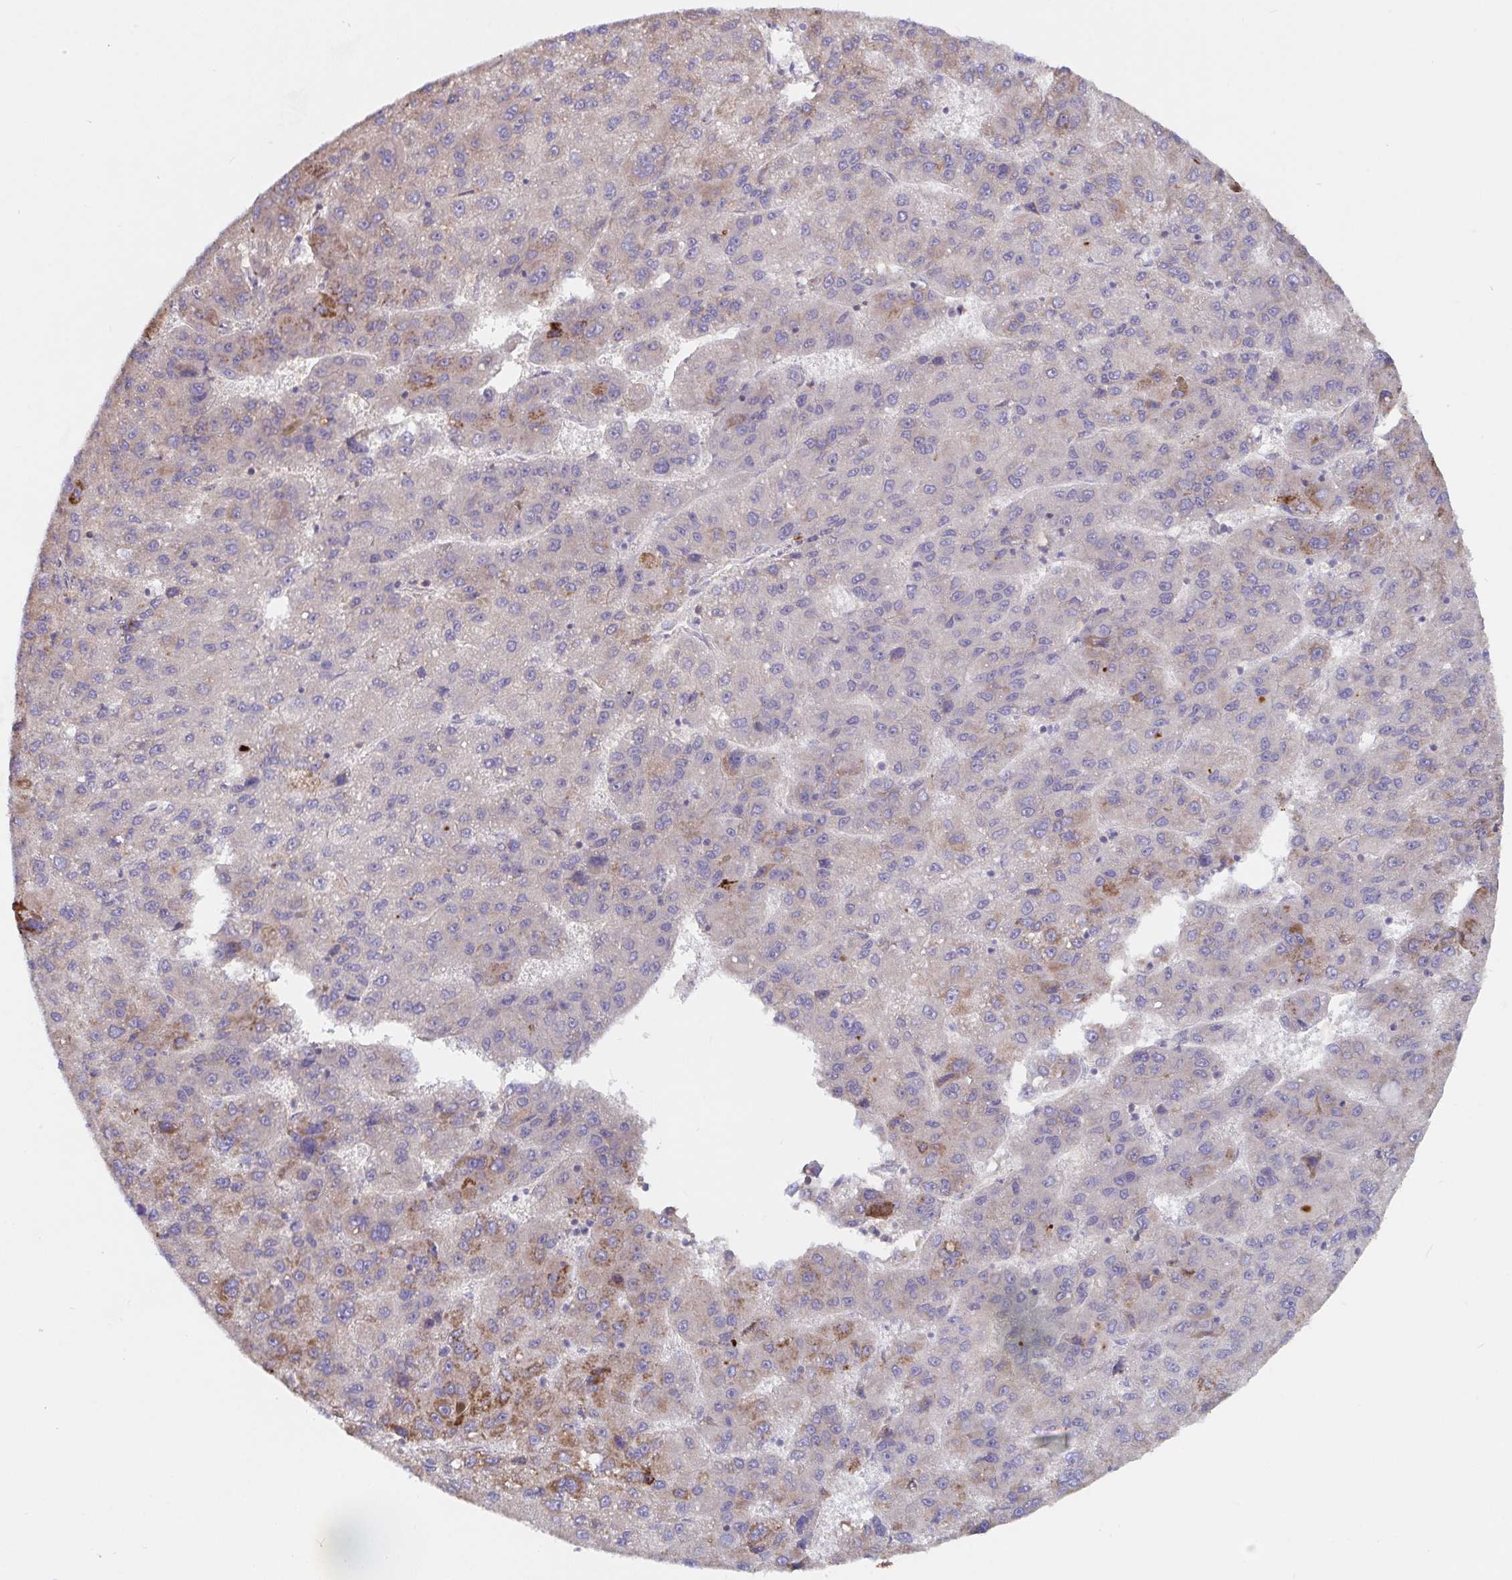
{"staining": {"intensity": "moderate", "quantity": "<25%", "location": "cytoplasmic/membranous"}, "tissue": "liver cancer", "cell_type": "Tumor cells", "image_type": "cancer", "snomed": [{"axis": "morphology", "description": "Carcinoma, Hepatocellular, NOS"}, {"axis": "topography", "description": "Liver"}], "caption": "Human liver cancer stained with a protein marker reveals moderate staining in tumor cells.", "gene": "FAM156B", "patient": {"sex": "female", "age": 82}}